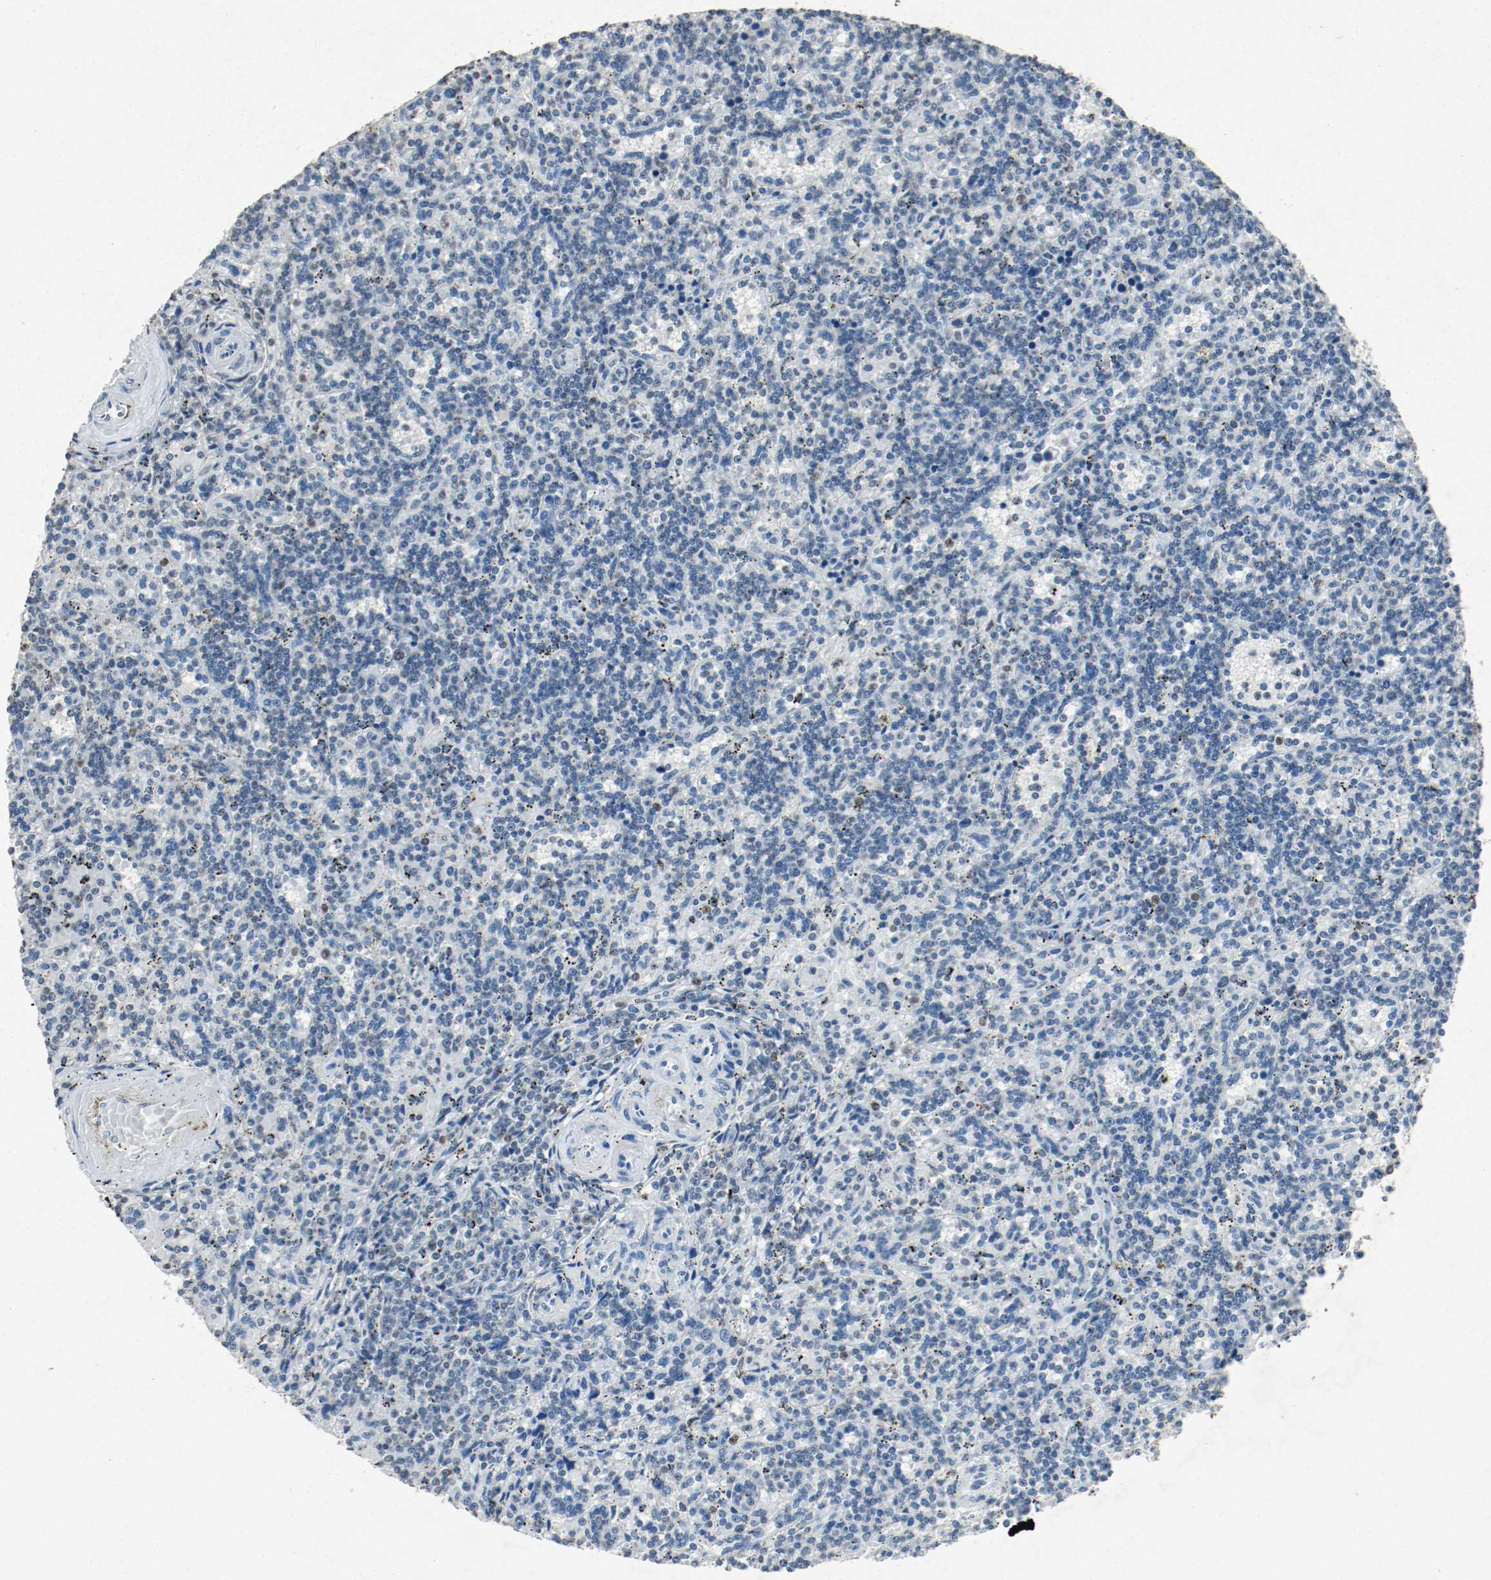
{"staining": {"intensity": "moderate", "quantity": "<25%", "location": "nuclear"}, "tissue": "lymphoma", "cell_type": "Tumor cells", "image_type": "cancer", "snomed": [{"axis": "morphology", "description": "Malignant lymphoma, non-Hodgkin's type, Low grade"}, {"axis": "topography", "description": "Spleen"}], "caption": "Human lymphoma stained with a brown dye demonstrates moderate nuclear positive staining in approximately <25% of tumor cells.", "gene": "DNMT1", "patient": {"sex": "male", "age": 73}}